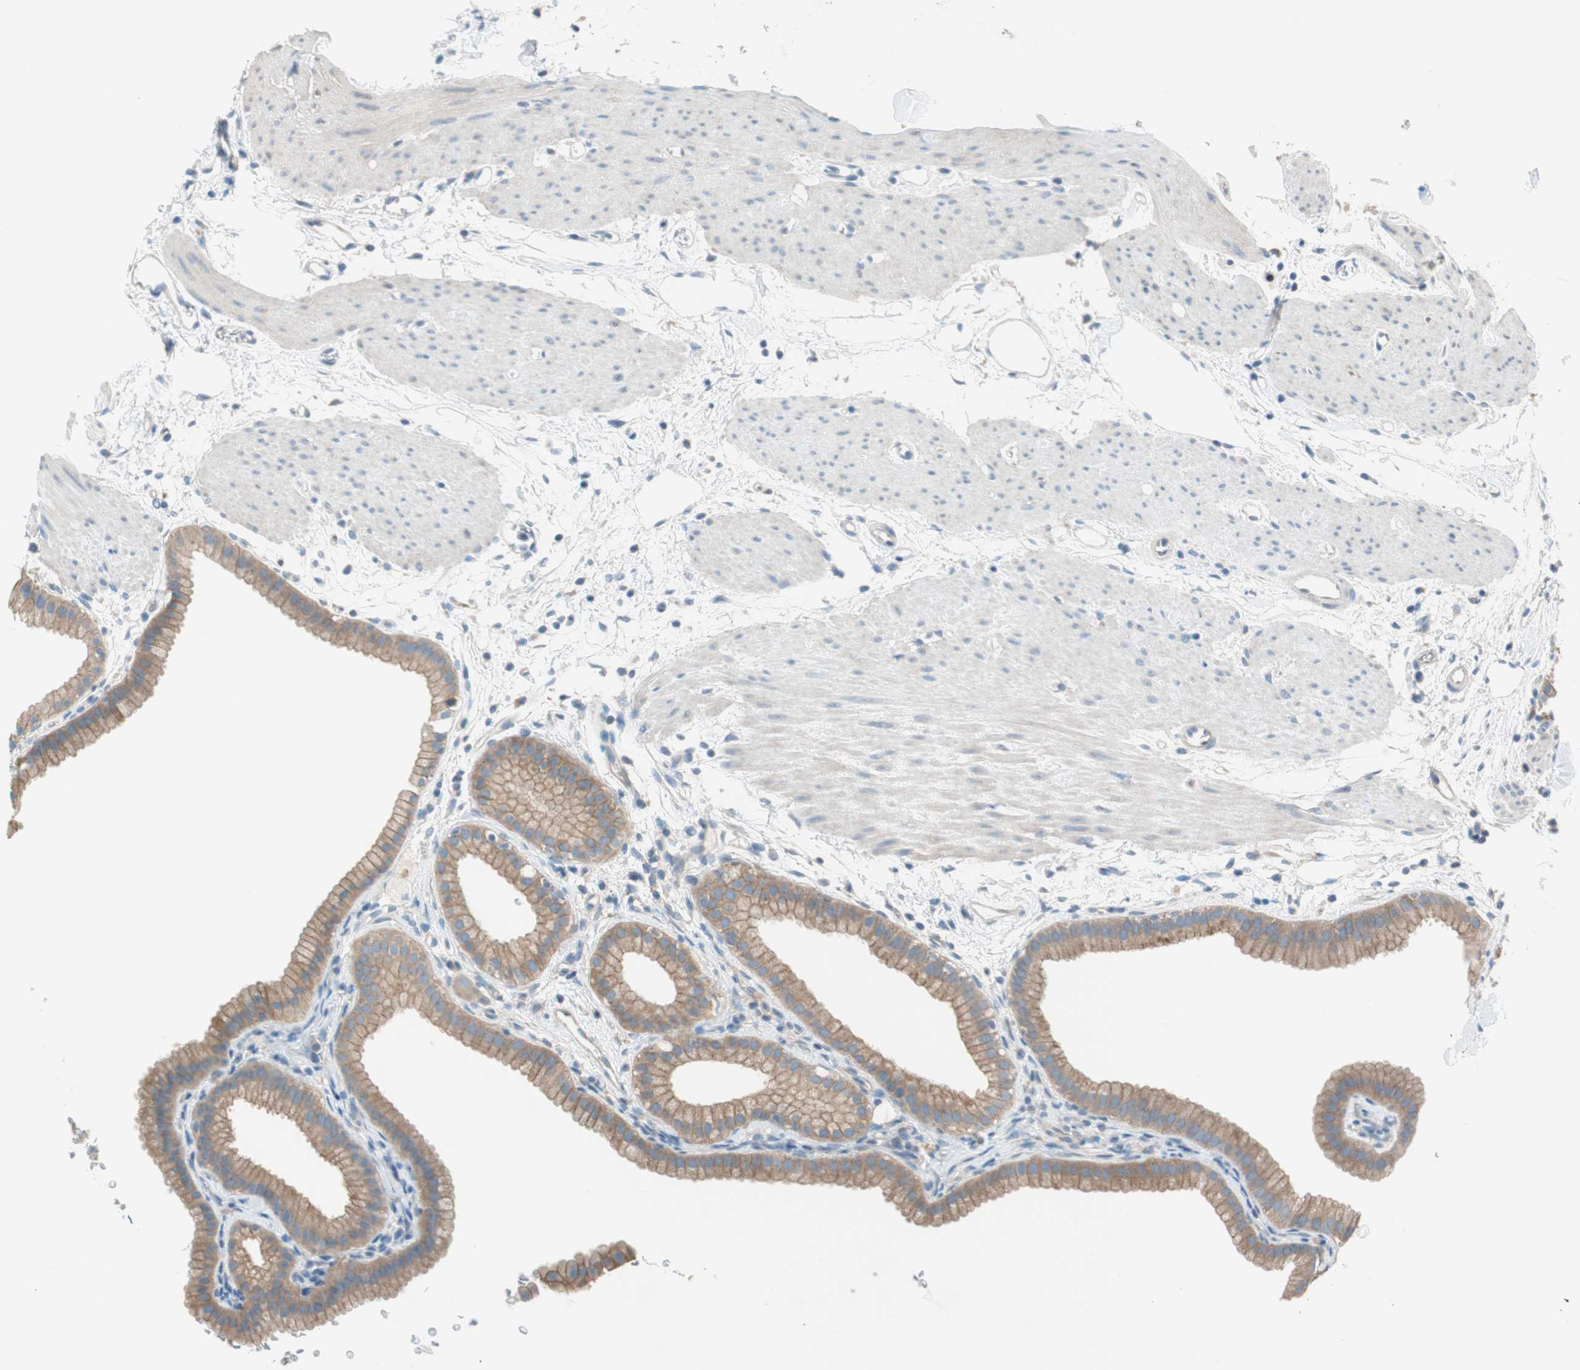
{"staining": {"intensity": "moderate", "quantity": ">75%", "location": "cytoplasmic/membranous"}, "tissue": "gallbladder", "cell_type": "Glandular cells", "image_type": "normal", "snomed": [{"axis": "morphology", "description": "Normal tissue, NOS"}, {"axis": "topography", "description": "Gallbladder"}], "caption": "Protein expression analysis of unremarkable gallbladder shows moderate cytoplasmic/membranous expression in approximately >75% of glandular cells. (DAB (3,3'-diaminobenzidine) = brown stain, brightfield microscopy at high magnification).", "gene": "GLUL", "patient": {"sex": "female", "age": 64}}